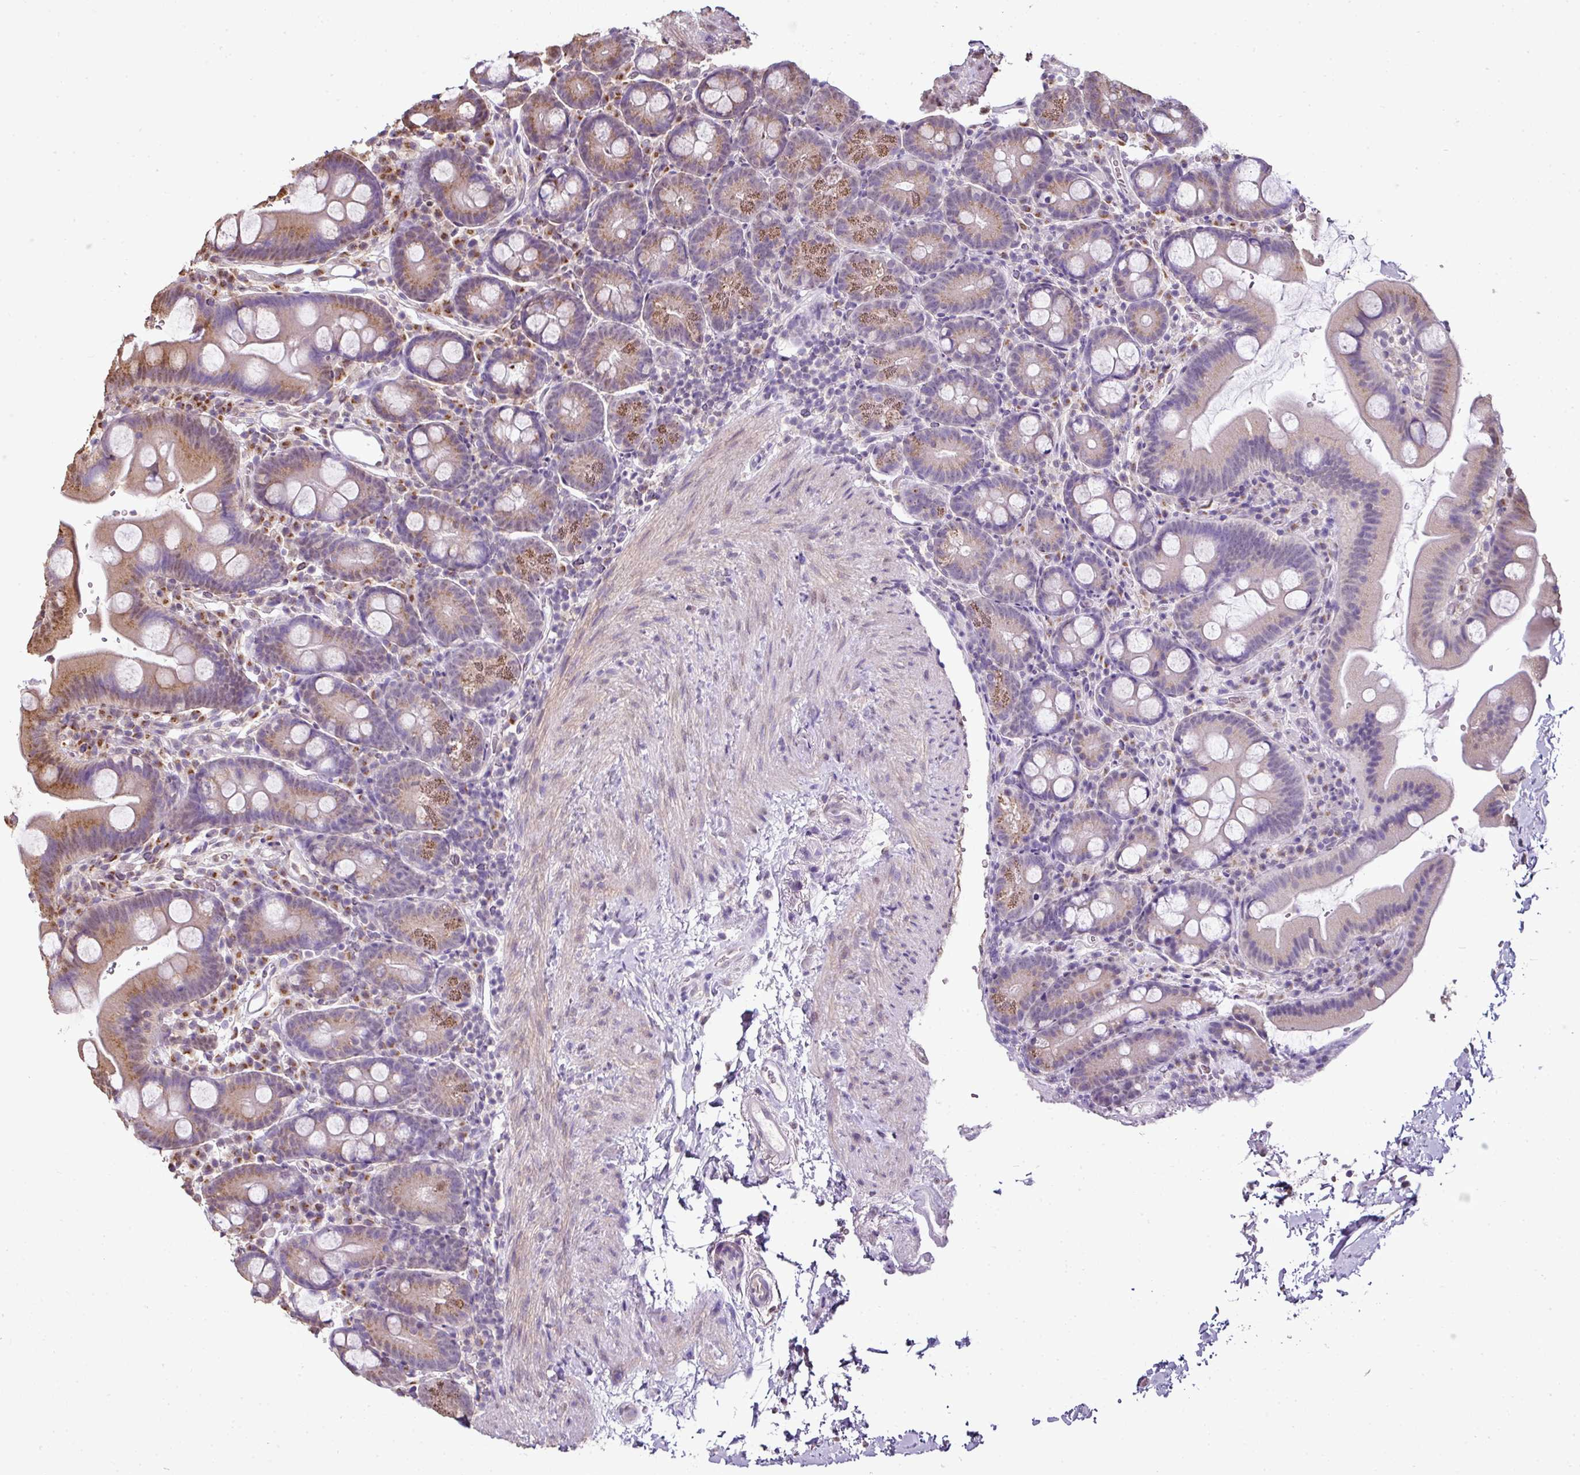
{"staining": {"intensity": "moderate", "quantity": "25%-75%", "location": "cytoplasmic/membranous"}, "tissue": "small intestine", "cell_type": "Glandular cells", "image_type": "normal", "snomed": [{"axis": "morphology", "description": "Normal tissue, NOS"}, {"axis": "topography", "description": "Small intestine"}], "caption": "Protein staining of unremarkable small intestine reveals moderate cytoplasmic/membranous positivity in about 25%-75% of glandular cells. (Stains: DAB (3,3'-diaminobenzidine) in brown, nuclei in blue, Microscopy: brightfield microscopy at high magnification).", "gene": "JPH2", "patient": {"sex": "female", "age": 68}}